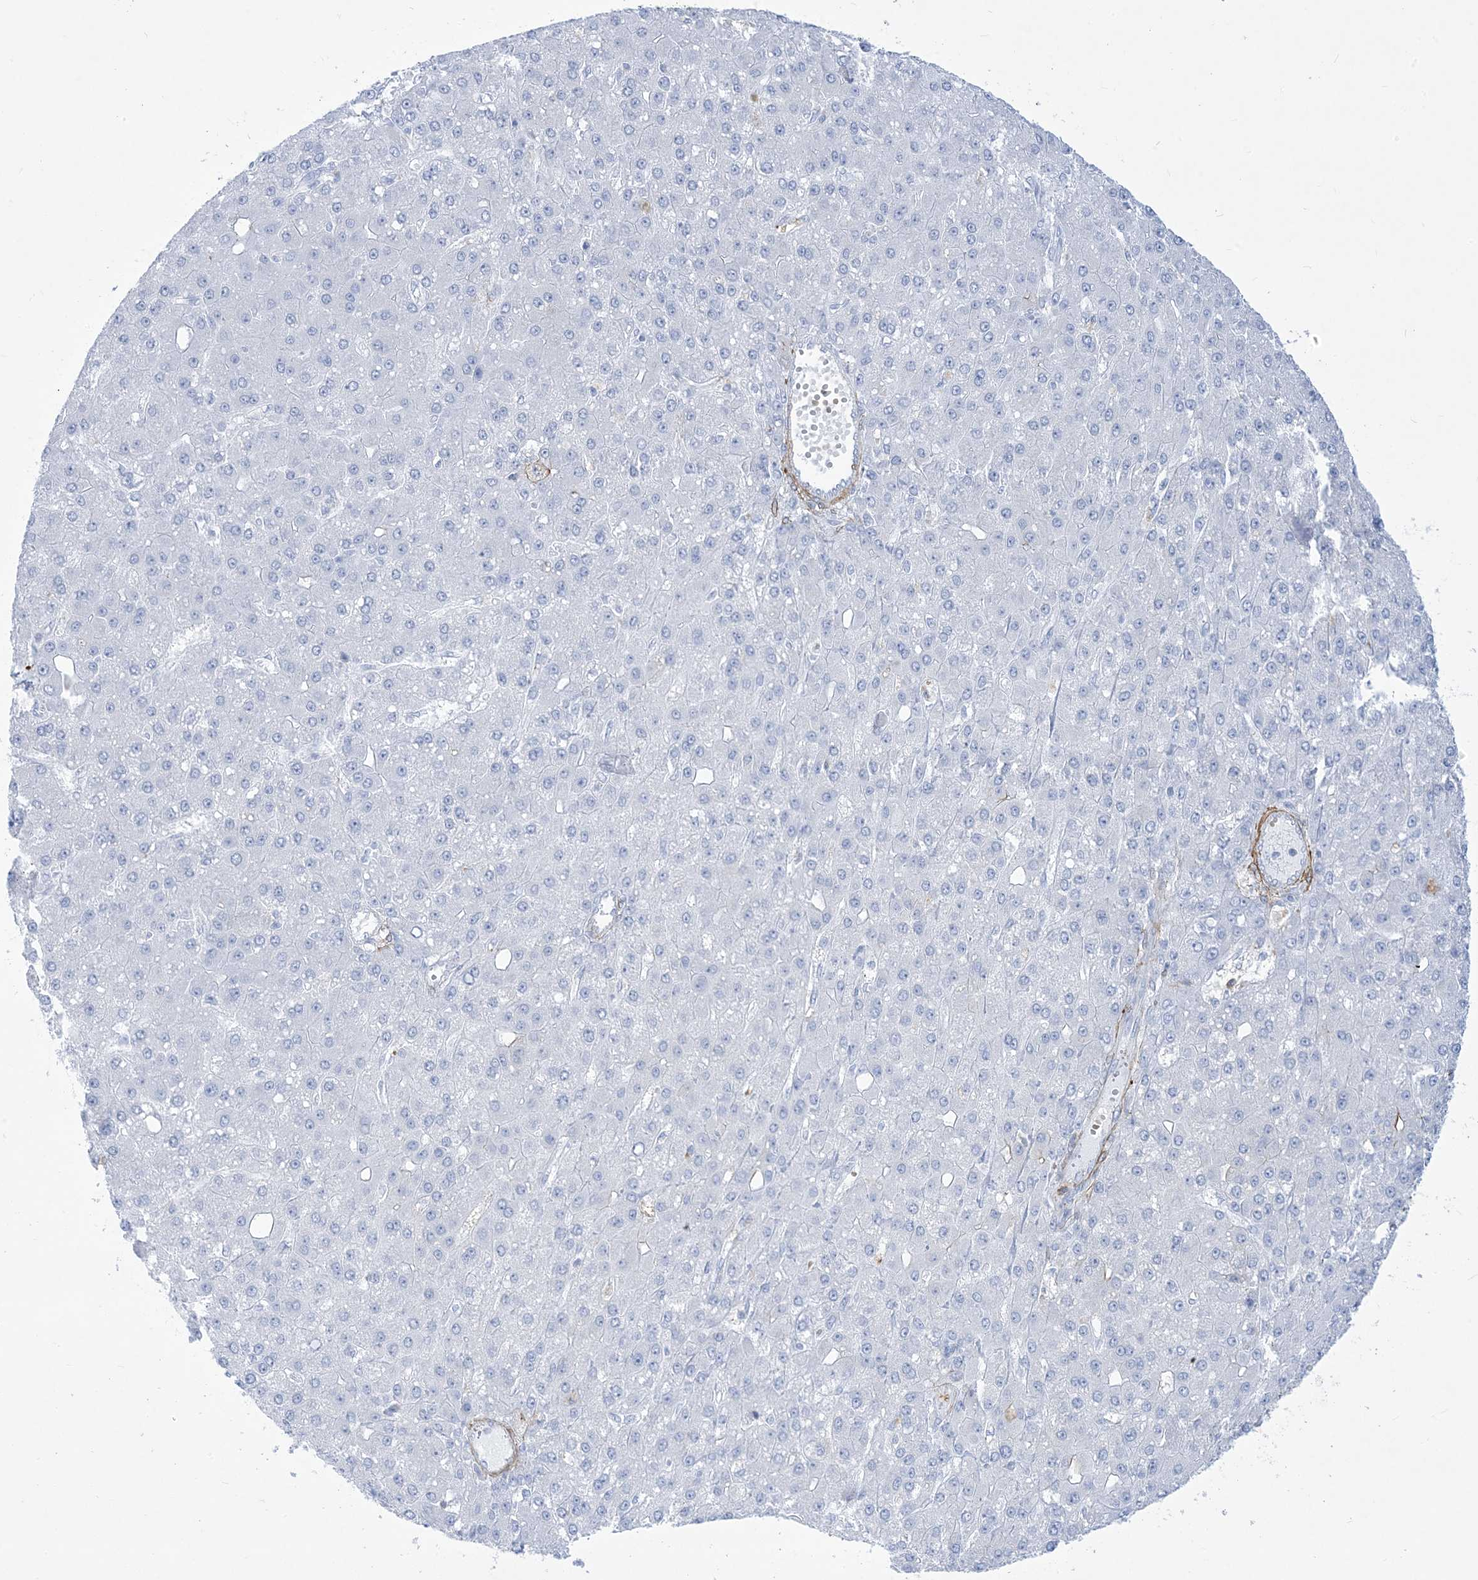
{"staining": {"intensity": "negative", "quantity": "none", "location": "none"}, "tissue": "liver cancer", "cell_type": "Tumor cells", "image_type": "cancer", "snomed": [{"axis": "morphology", "description": "Carcinoma, Hepatocellular, NOS"}, {"axis": "topography", "description": "Liver"}], "caption": "Liver cancer (hepatocellular carcinoma) stained for a protein using IHC displays no expression tumor cells.", "gene": "B3GNT7", "patient": {"sex": "male", "age": 67}}